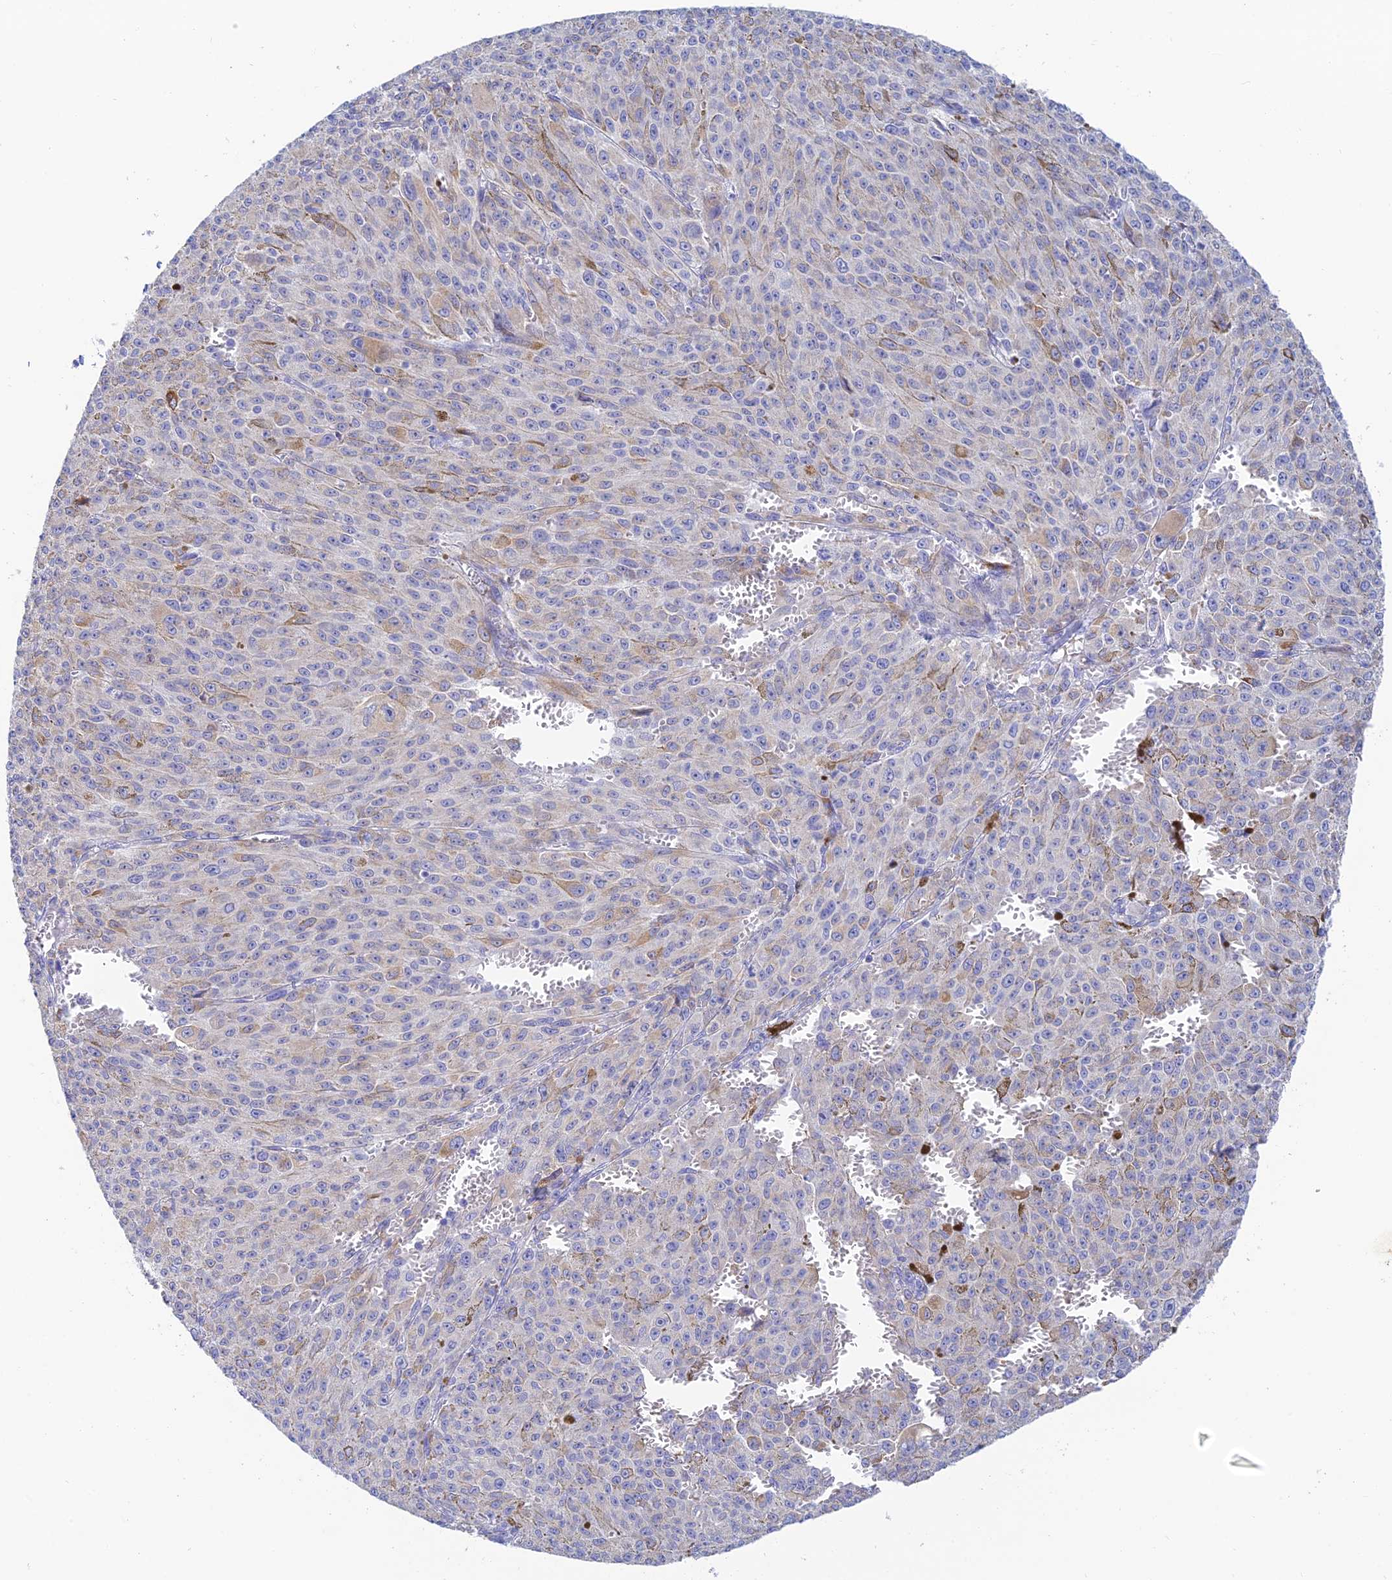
{"staining": {"intensity": "negative", "quantity": "none", "location": "none"}, "tissue": "melanoma", "cell_type": "Tumor cells", "image_type": "cancer", "snomed": [{"axis": "morphology", "description": "Malignant melanoma, NOS"}, {"axis": "topography", "description": "Skin"}], "caption": "There is no significant expression in tumor cells of melanoma.", "gene": "CEP152", "patient": {"sex": "female", "age": 52}}